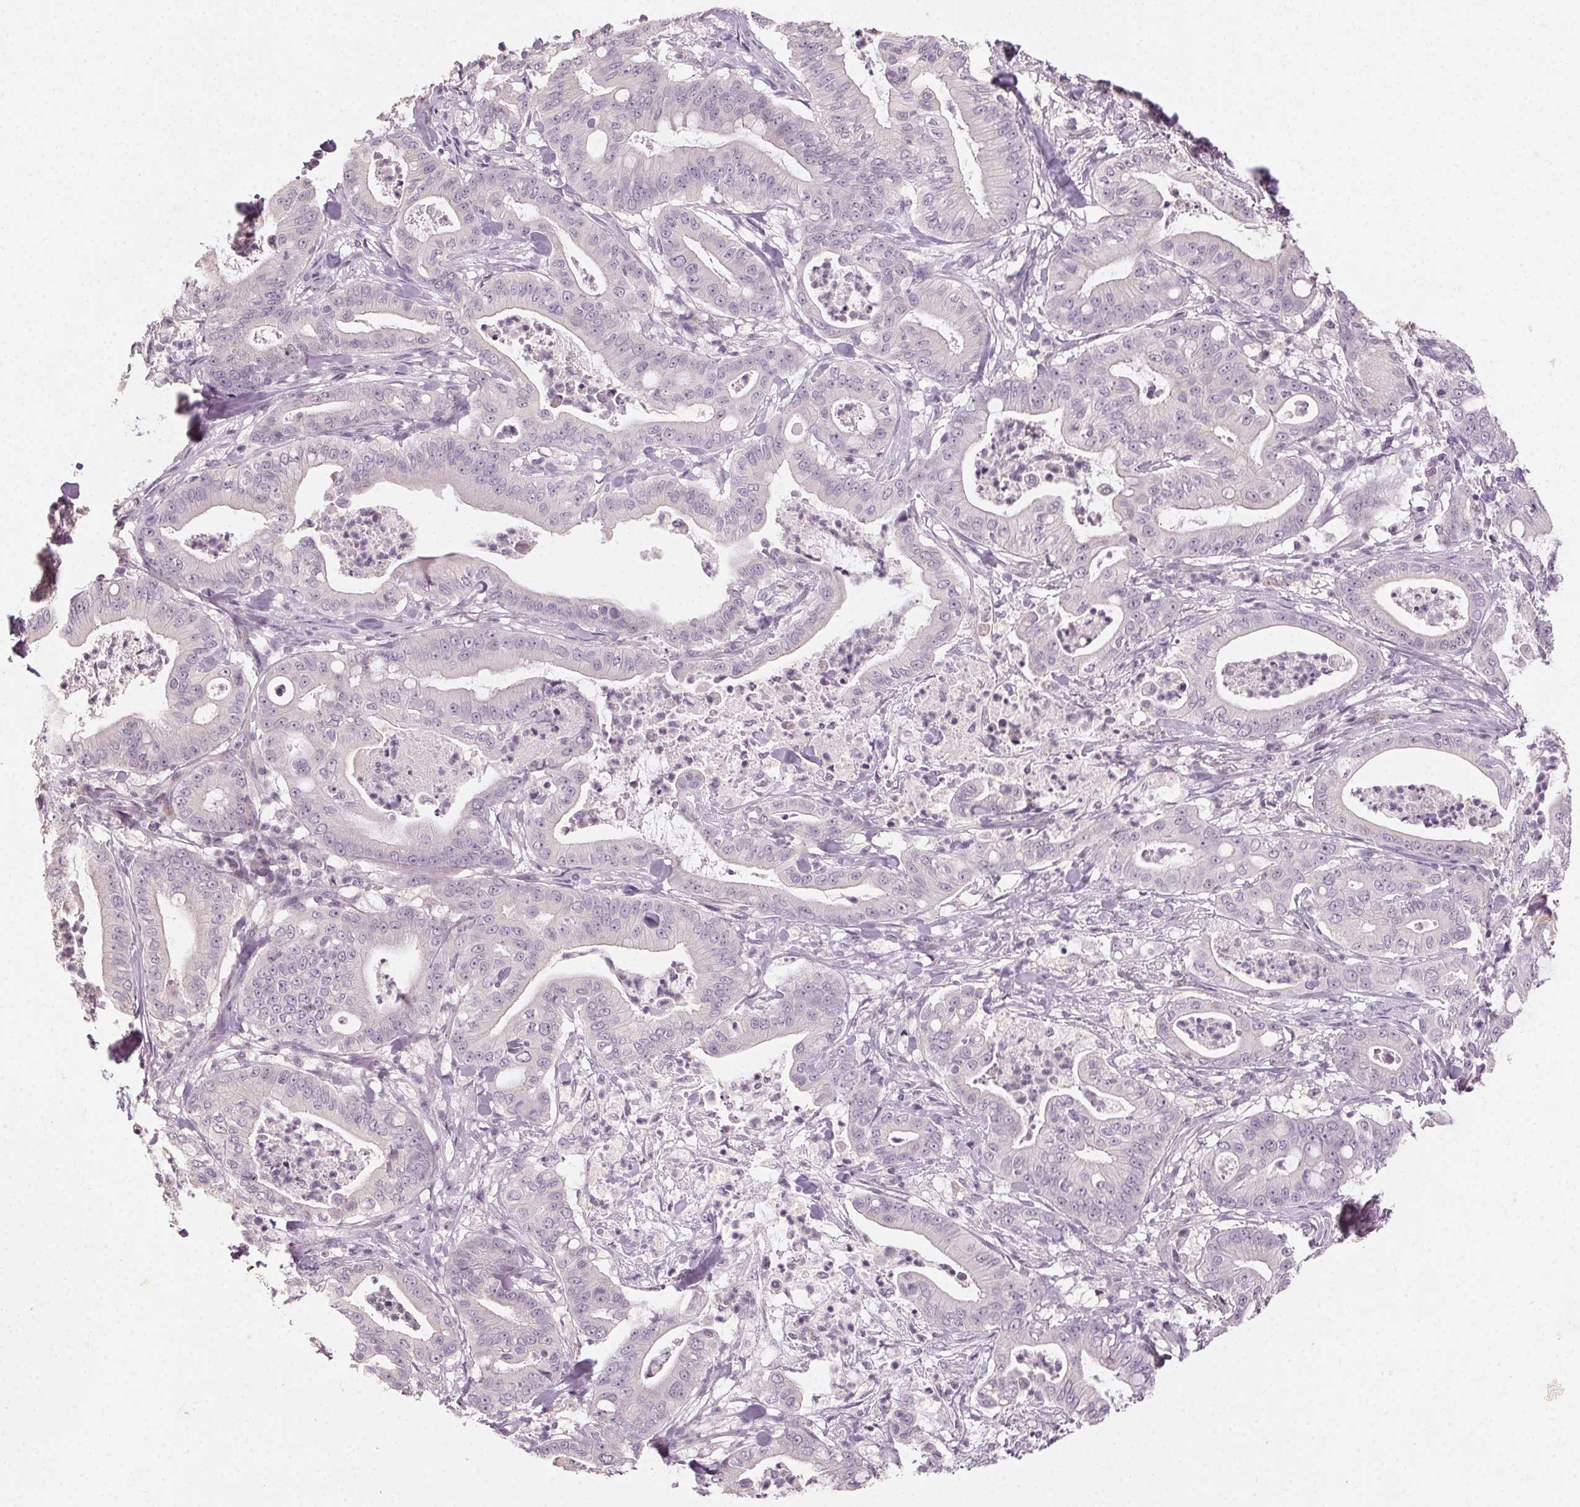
{"staining": {"intensity": "negative", "quantity": "none", "location": "none"}, "tissue": "pancreatic cancer", "cell_type": "Tumor cells", "image_type": "cancer", "snomed": [{"axis": "morphology", "description": "Adenocarcinoma, NOS"}, {"axis": "topography", "description": "Pancreas"}], "caption": "Immunohistochemical staining of pancreatic adenocarcinoma reveals no significant expression in tumor cells.", "gene": "CLTRN", "patient": {"sex": "male", "age": 71}}